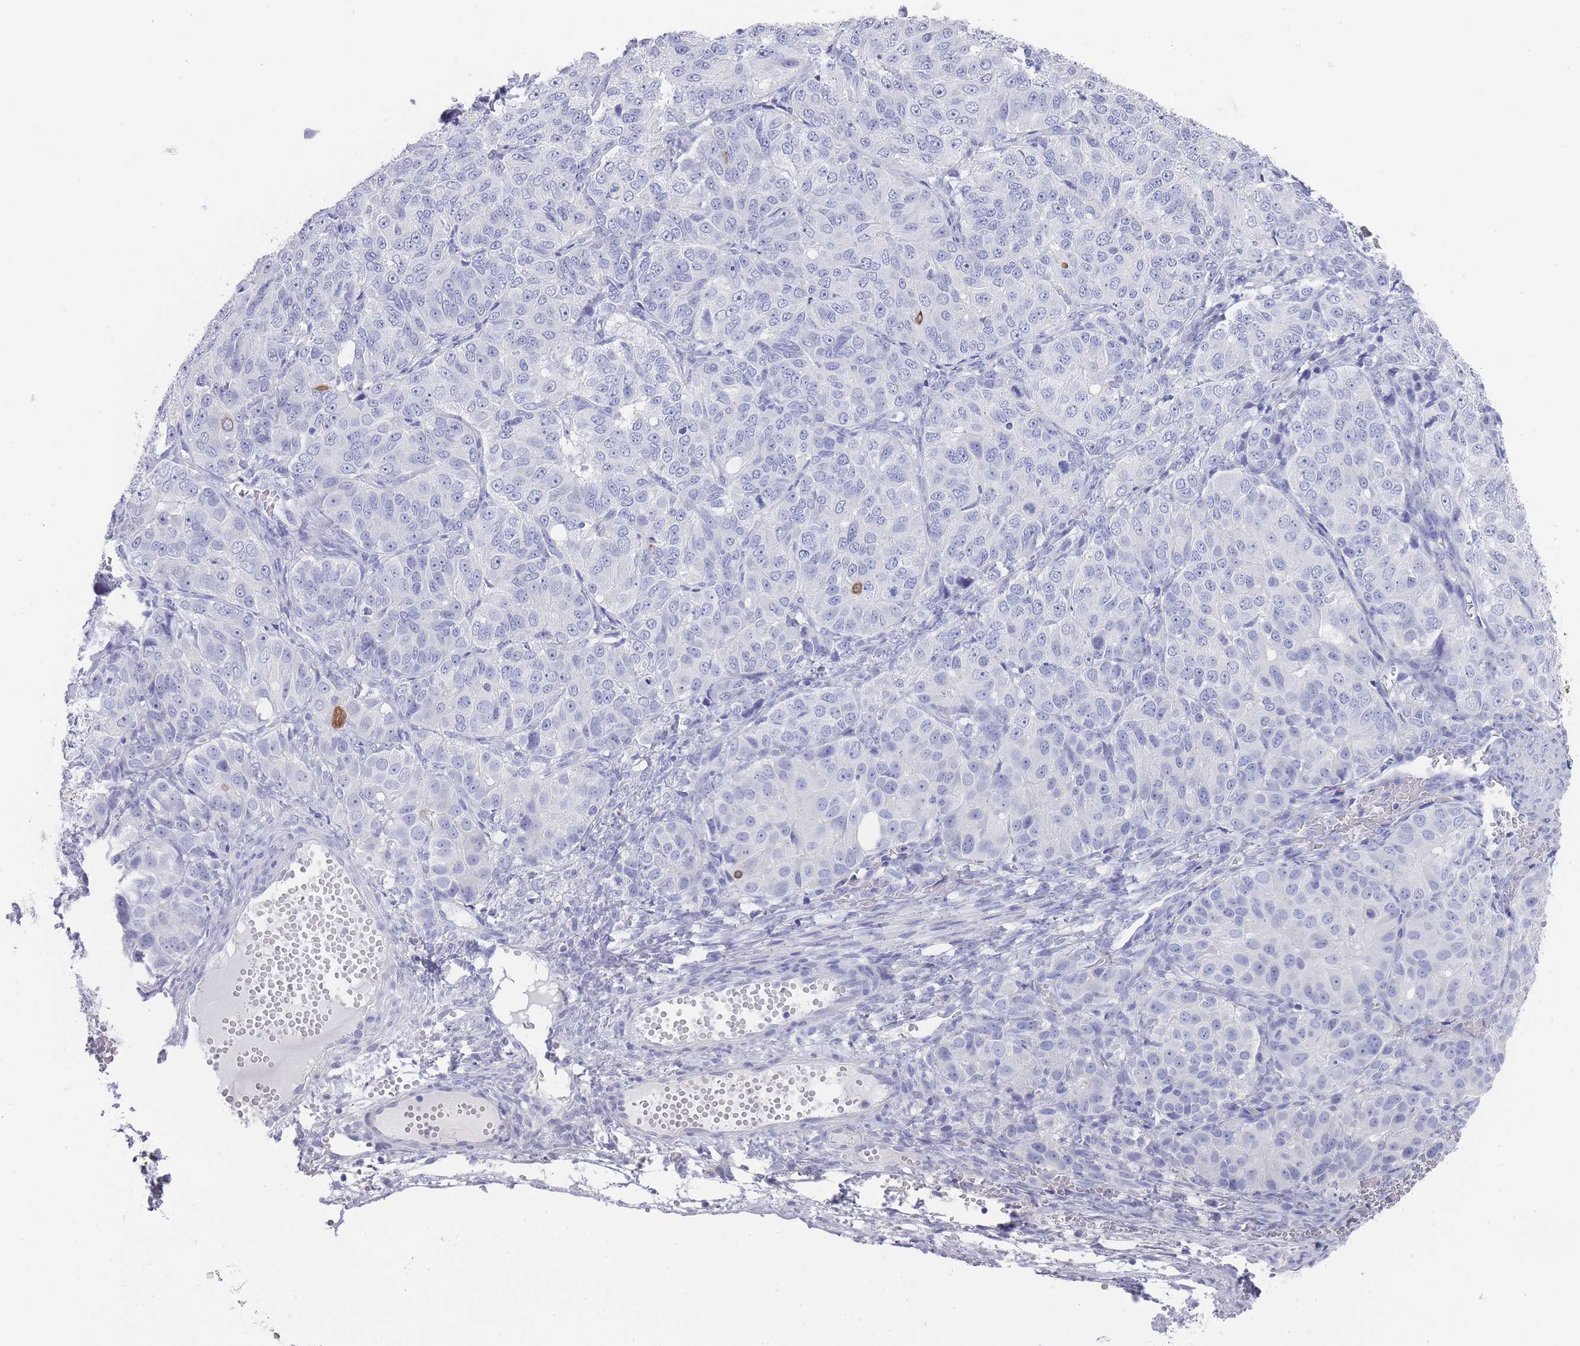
{"staining": {"intensity": "negative", "quantity": "none", "location": "none"}, "tissue": "ovarian cancer", "cell_type": "Tumor cells", "image_type": "cancer", "snomed": [{"axis": "morphology", "description": "Carcinoma, endometroid"}, {"axis": "topography", "description": "Ovary"}], "caption": "This photomicrograph is of ovarian cancer (endometroid carcinoma) stained with immunohistochemistry to label a protein in brown with the nuclei are counter-stained blue. There is no positivity in tumor cells. Brightfield microscopy of immunohistochemistry (IHC) stained with DAB (3,3'-diaminobenzidine) (brown) and hematoxylin (blue), captured at high magnification.", "gene": "RAB2B", "patient": {"sex": "female", "age": 51}}